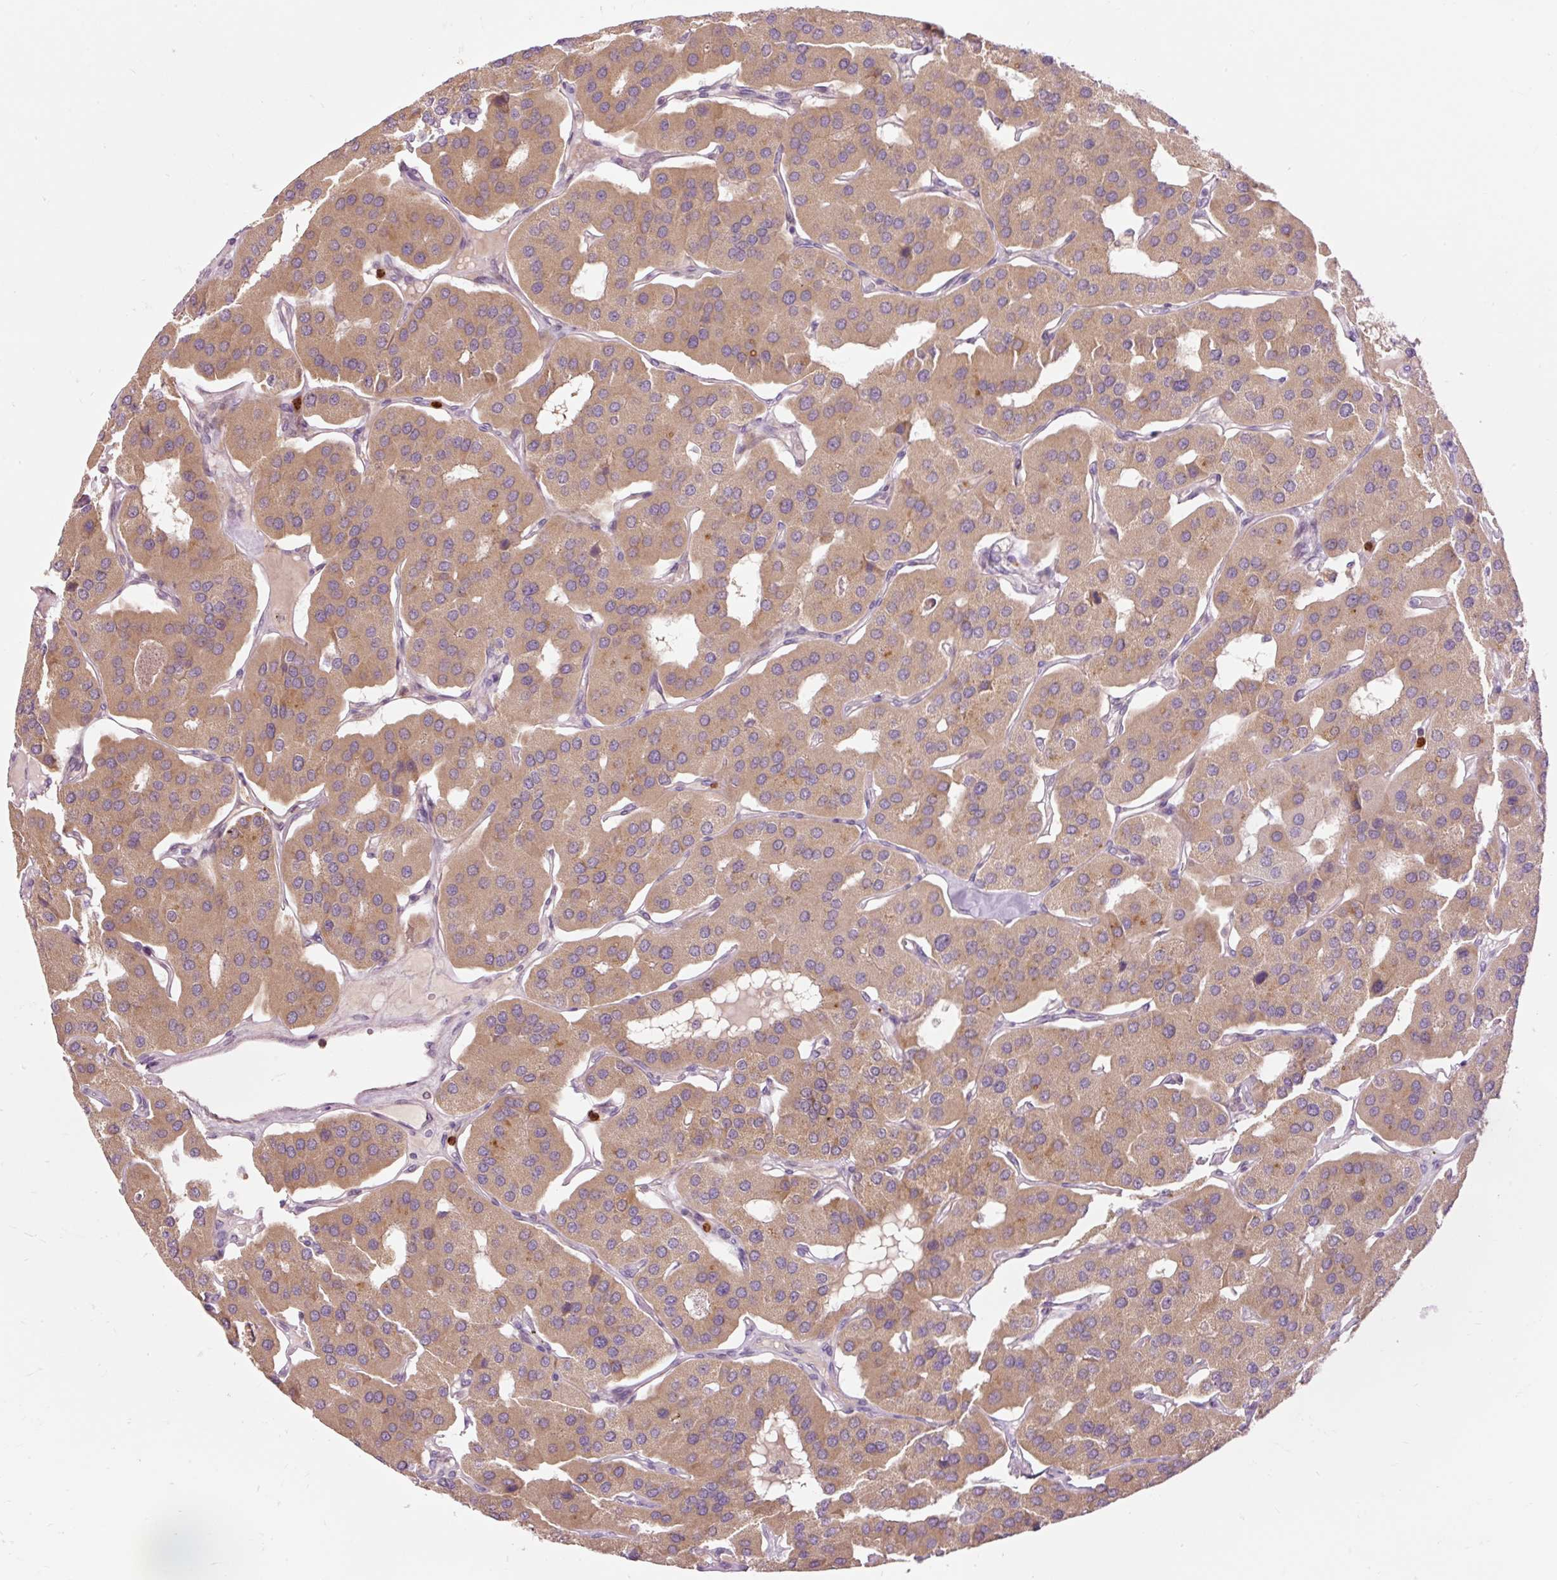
{"staining": {"intensity": "weak", "quantity": ">75%", "location": "cytoplasmic/membranous"}, "tissue": "parathyroid gland", "cell_type": "Glandular cells", "image_type": "normal", "snomed": [{"axis": "morphology", "description": "Normal tissue, NOS"}, {"axis": "morphology", "description": "Adenoma, NOS"}, {"axis": "topography", "description": "Parathyroid gland"}], "caption": "An image showing weak cytoplasmic/membranous expression in about >75% of glandular cells in unremarkable parathyroid gland, as visualized by brown immunohistochemical staining.", "gene": "PRDX5", "patient": {"sex": "female", "age": 86}}